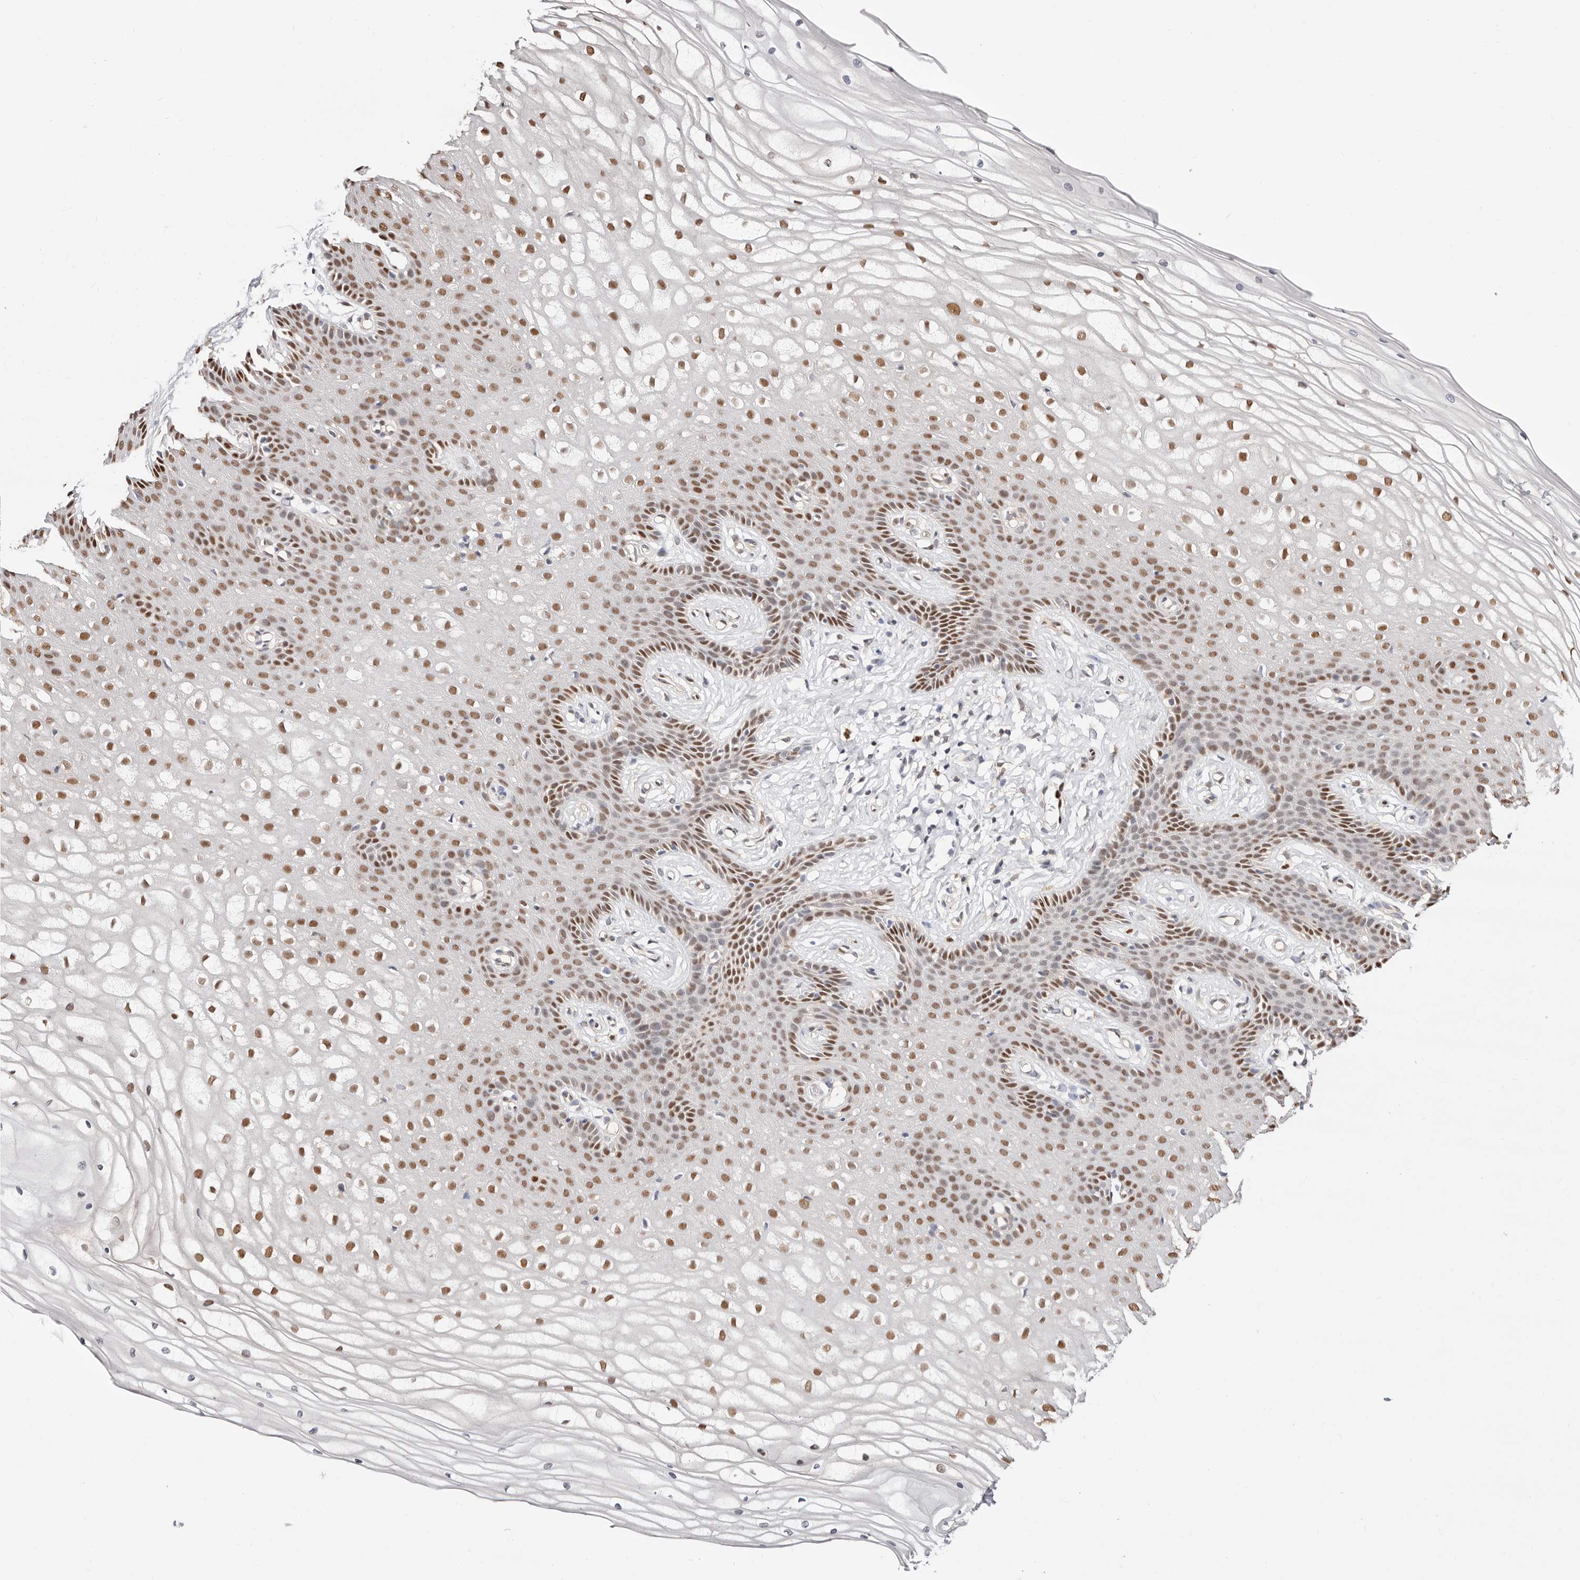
{"staining": {"intensity": "moderate", "quantity": ">75%", "location": "nuclear"}, "tissue": "vagina", "cell_type": "Squamous epithelial cells", "image_type": "normal", "snomed": [{"axis": "morphology", "description": "Normal tissue, NOS"}, {"axis": "topography", "description": "Vagina"}, {"axis": "topography", "description": "Cervix"}], "caption": "Human vagina stained for a protein (brown) exhibits moderate nuclear positive staining in approximately >75% of squamous epithelial cells.", "gene": "TKT", "patient": {"sex": "female", "age": 40}}